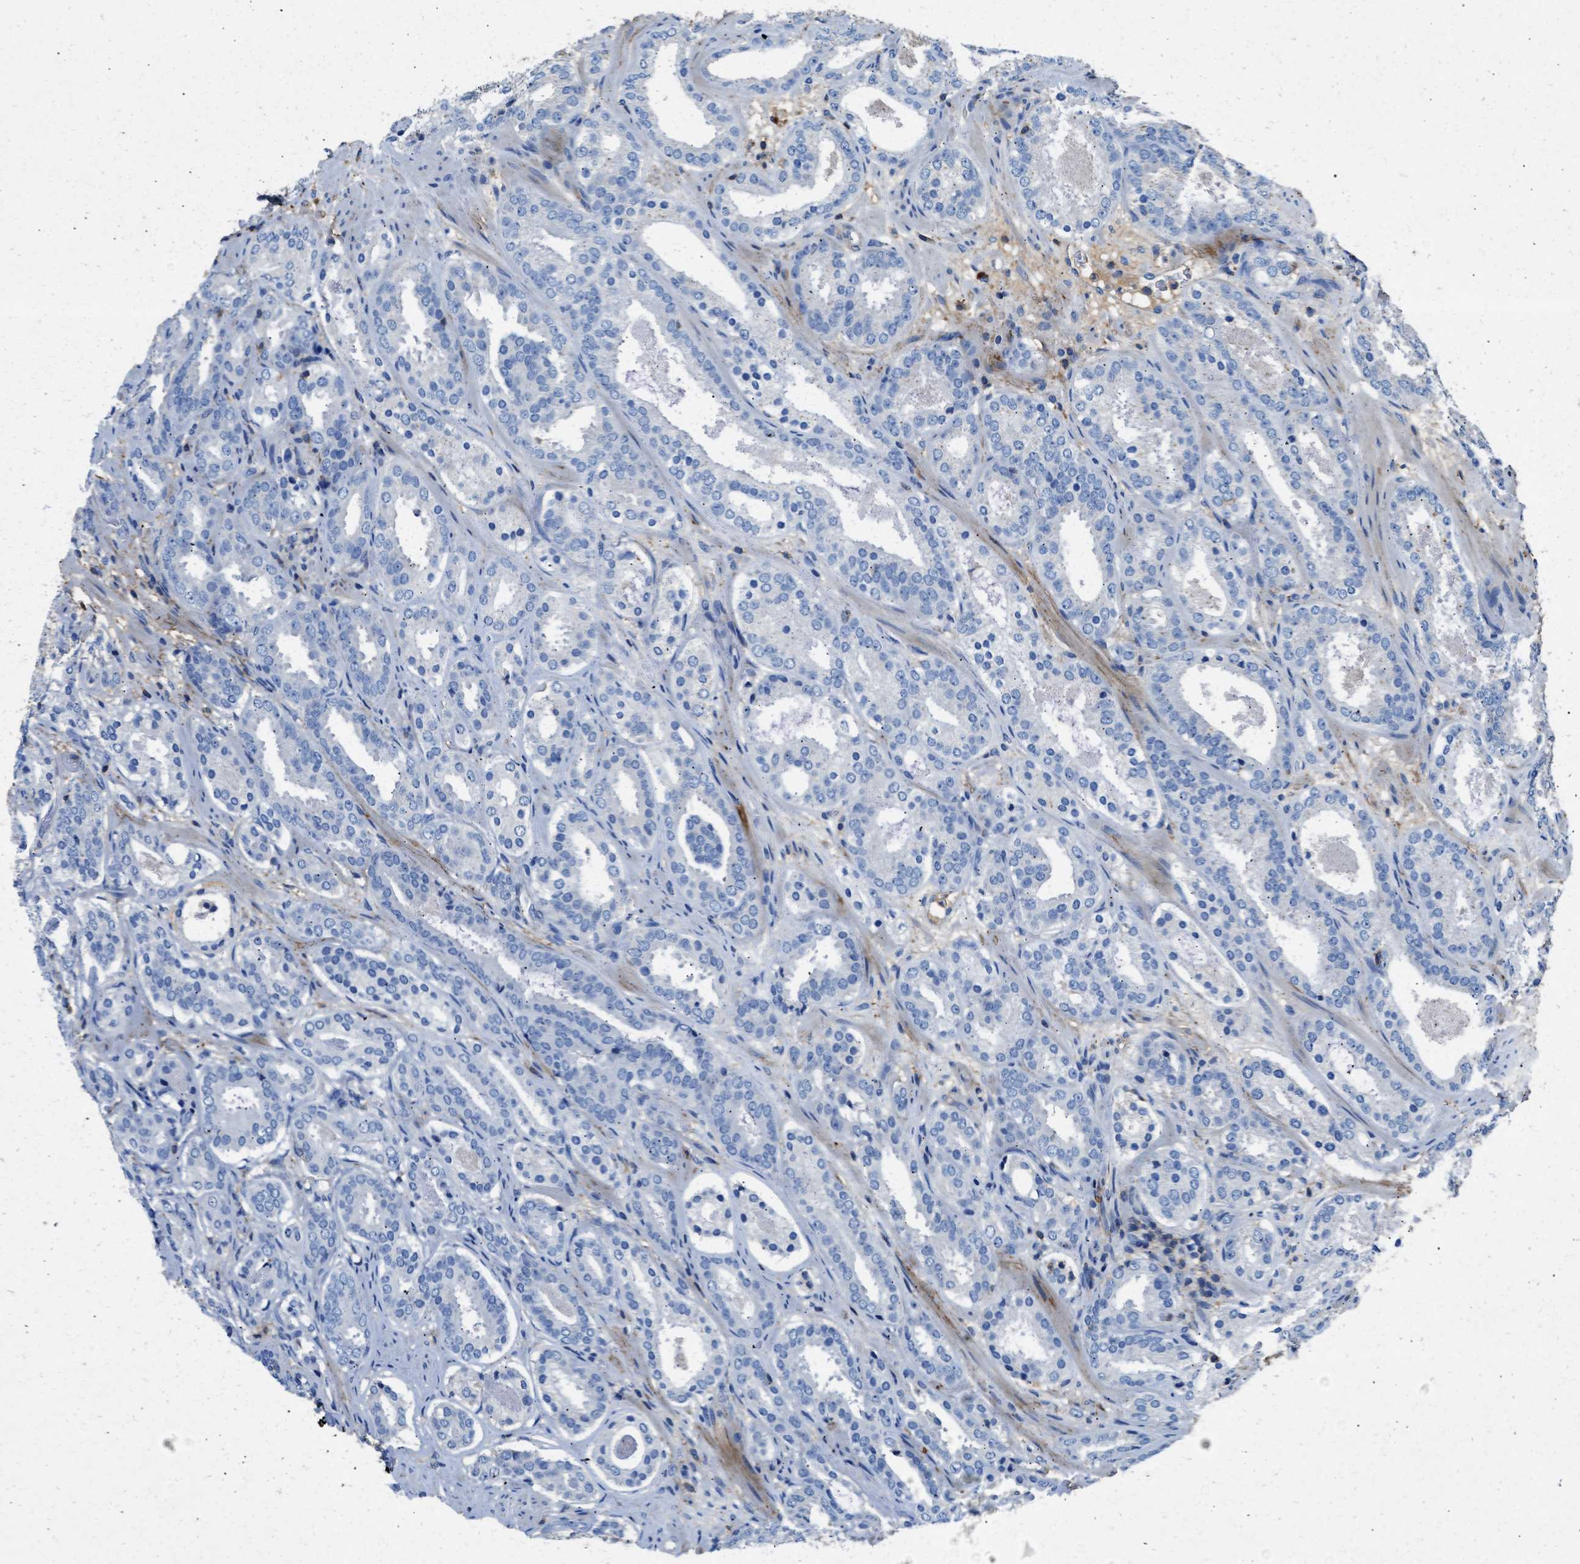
{"staining": {"intensity": "negative", "quantity": "none", "location": "none"}, "tissue": "prostate cancer", "cell_type": "Tumor cells", "image_type": "cancer", "snomed": [{"axis": "morphology", "description": "Adenocarcinoma, Low grade"}, {"axis": "topography", "description": "Prostate"}], "caption": "The immunohistochemistry (IHC) histopathology image has no significant expression in tumor cells of prostate cancer tissue. The staining was performed using DAB (3,3'-diaminobenzidine) to visualize the protein expression in brown, while the nuclei were stained in blue with hematoxylin (Magnification: 20x).", "gene": "KCNQ4", "patient": {"sex": "male", "age": 69}}